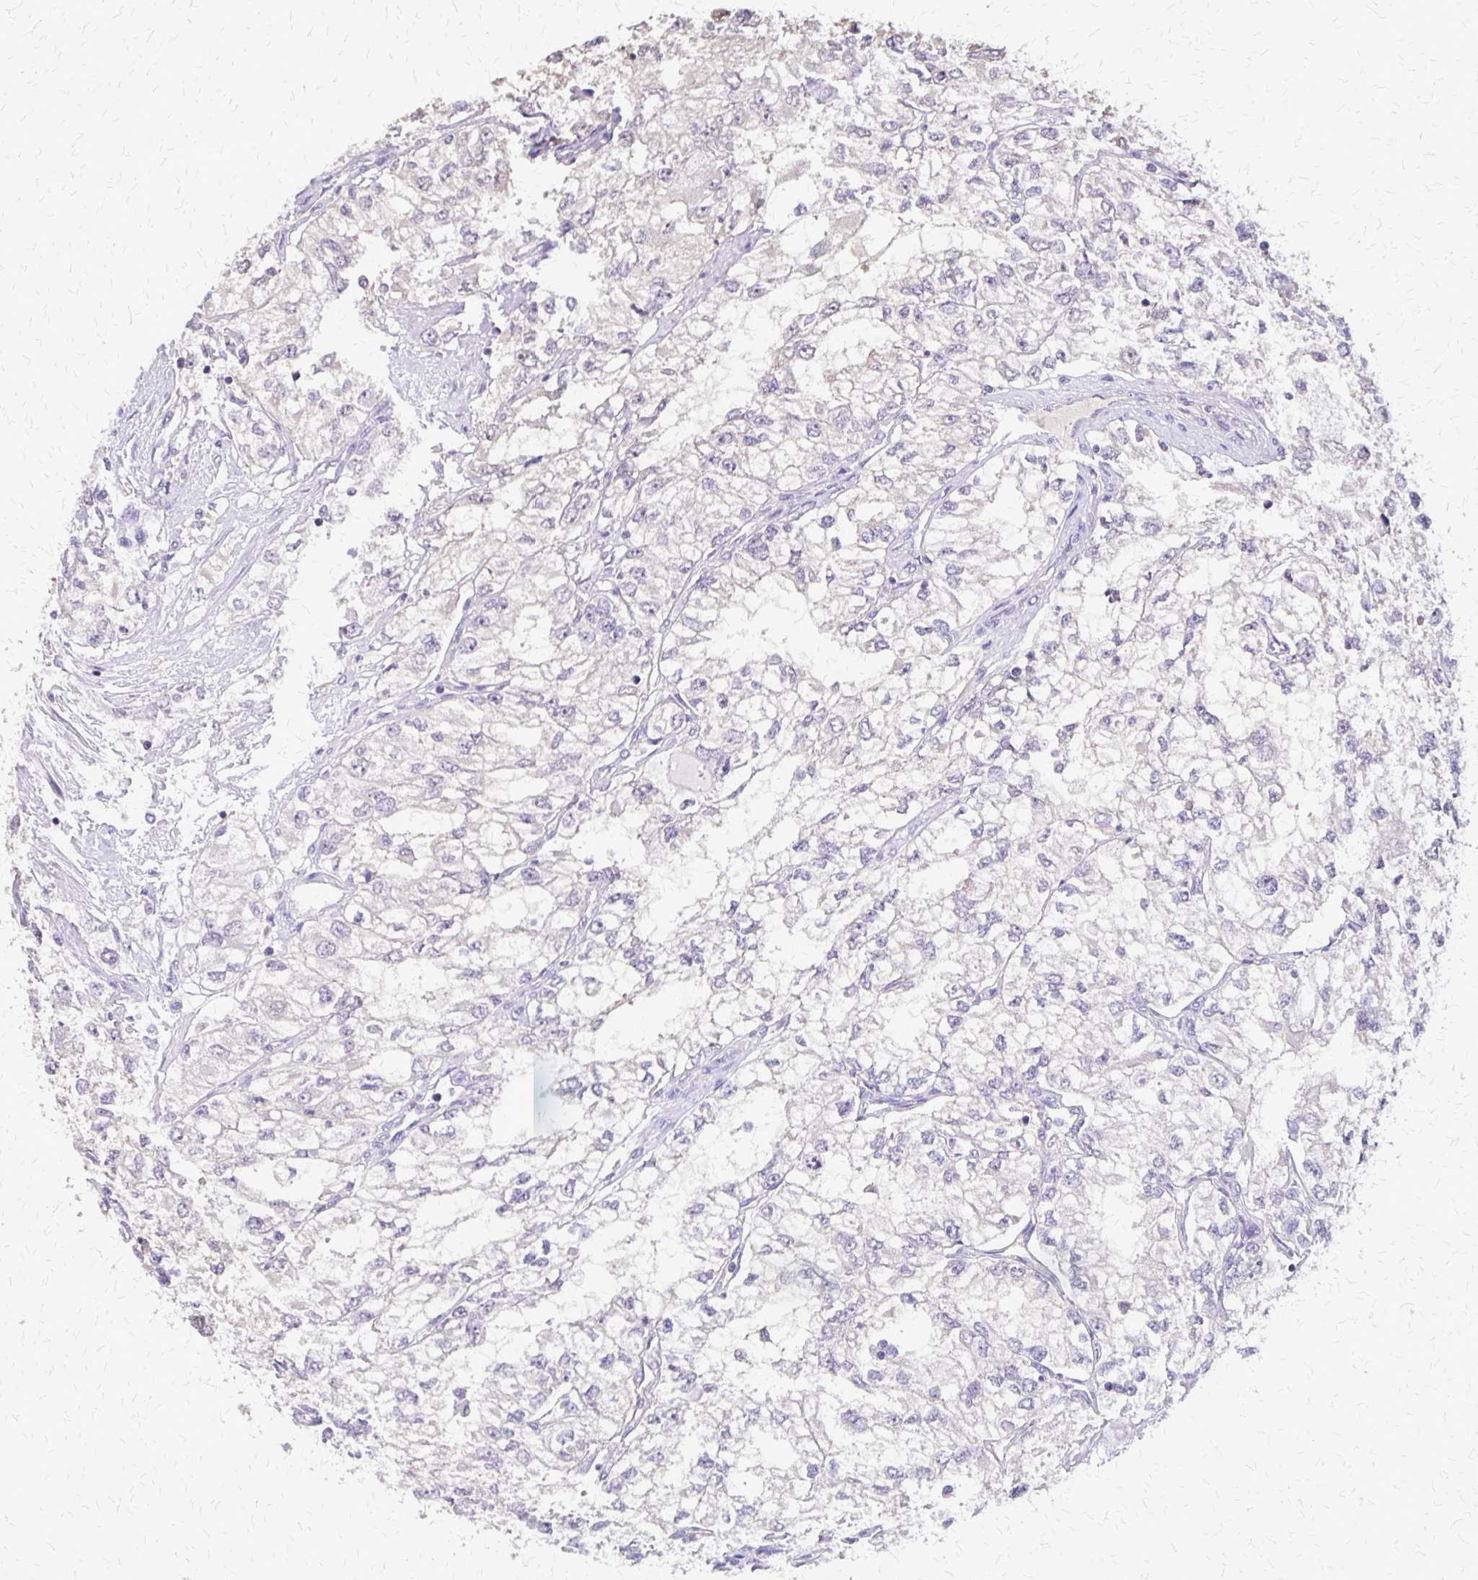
{"staining": {"intensity": "negative", "quantity": "none", "location": "none"}, "tissue": "renal cancer", "cell_type": "Tumor cells", "image_type": "cancer", "snomed": [{"axis": "morphology", "description": "Adenocarcinoma, NOS"}, {"axis": "topography", "description": "Kidney"}], "caption": "DAB immunohistochemical staining of adenocarcinoma (renal) shows no significant positivity in tumor cells.", "gene": "SI", "patient": {"sex": "female", "age": 59}}